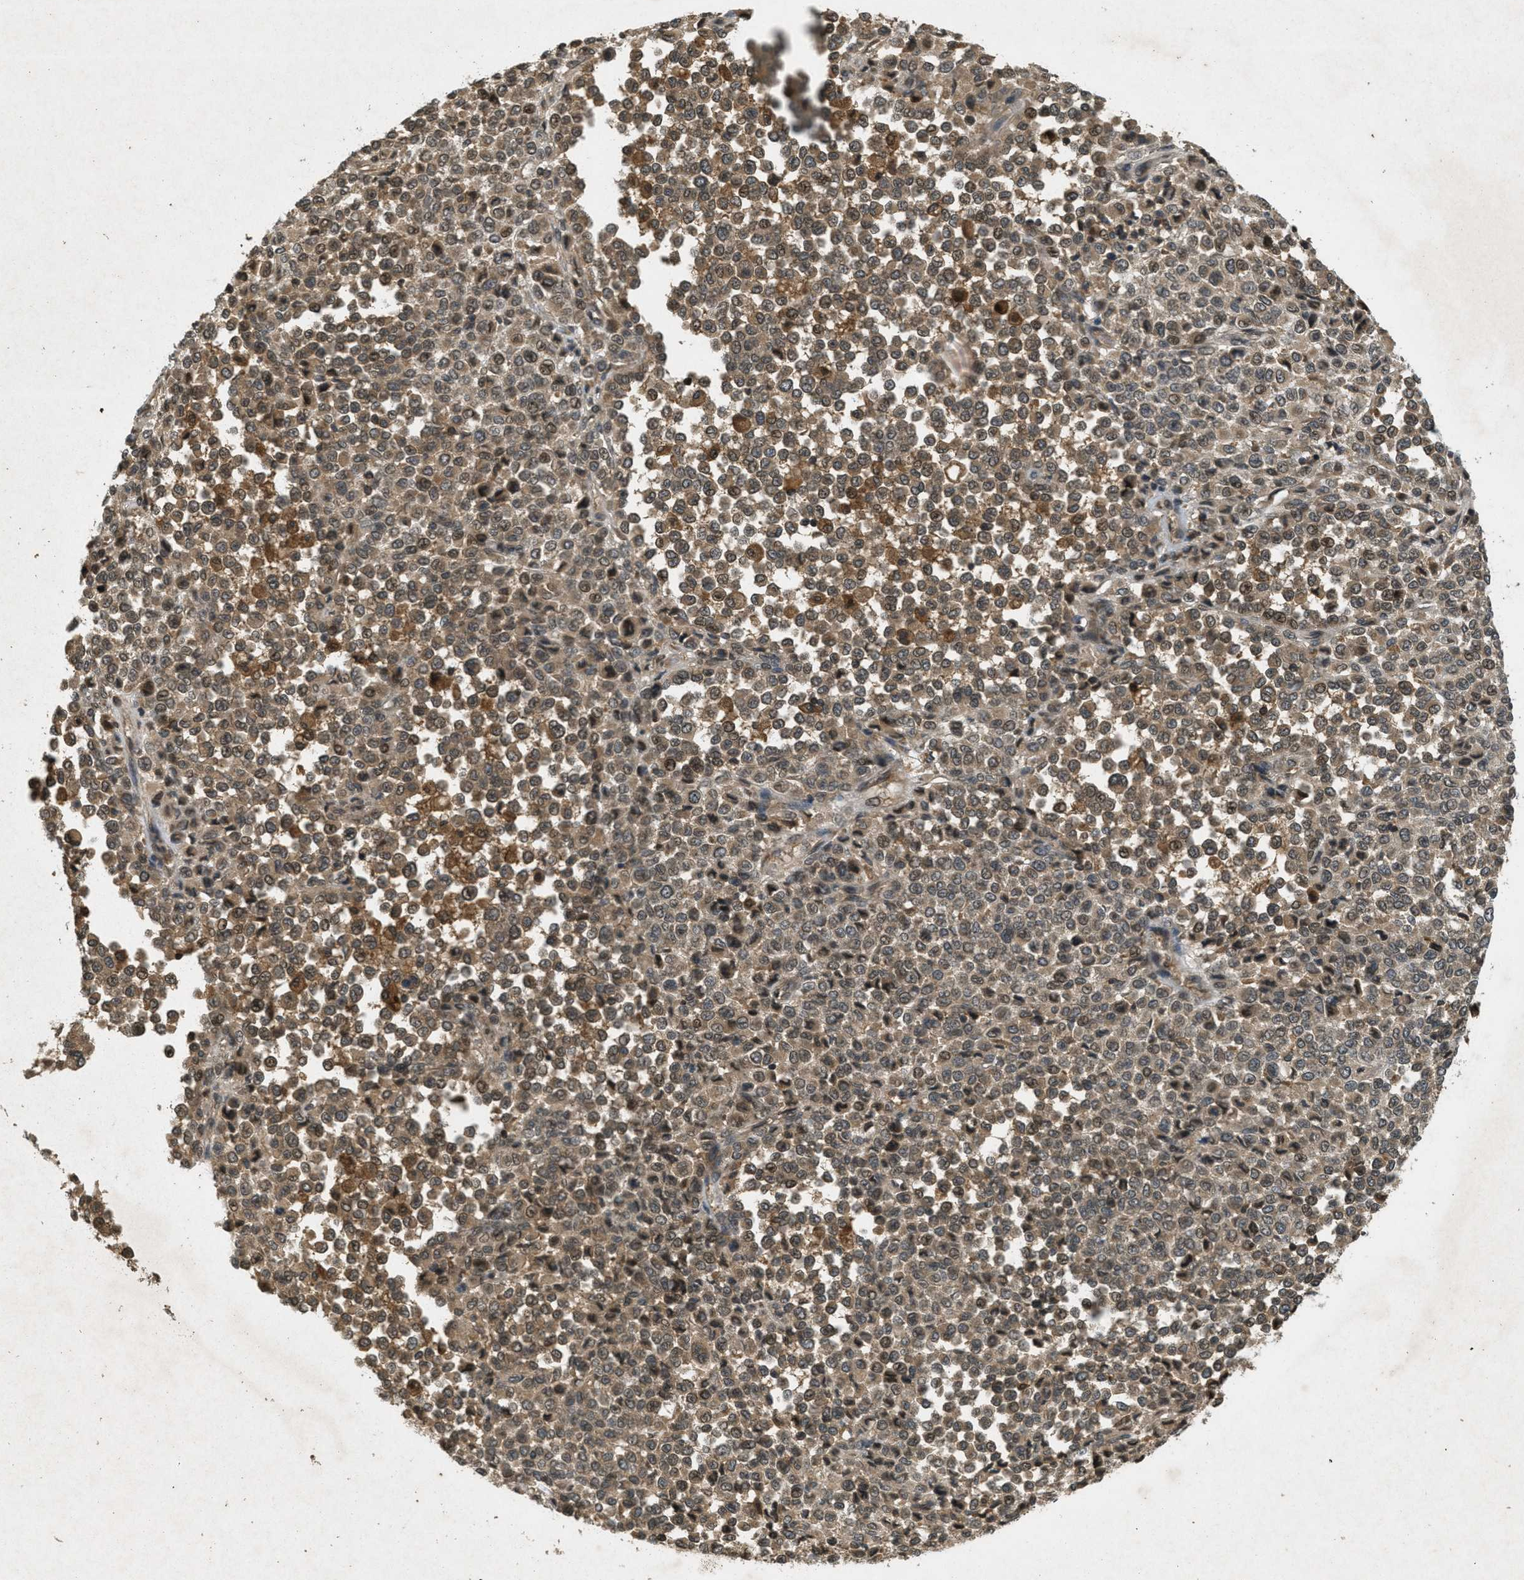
{"staining": {"intensity": "moderate", "quantity": ">75%", "location": "cytoplasmic/membranous"}, "tissue": "melanoma", "cell_type": "Tumor cells", "image_type": "cancer", "snomed": [{"axis": "morphology", "description": "Malignant melanoma, Metastatic site"}, {"axis": "topography", "description": "Pancreas"}], "caption": "This micrograph displays immunohistochemistry staining of malignant melanoma (metastatic site), with medium moderate cytoplasmic/membranous expression in about >75% of tumor cells.", "gene": "ATG7", "patient": {"sex": "female", "age": 30}}